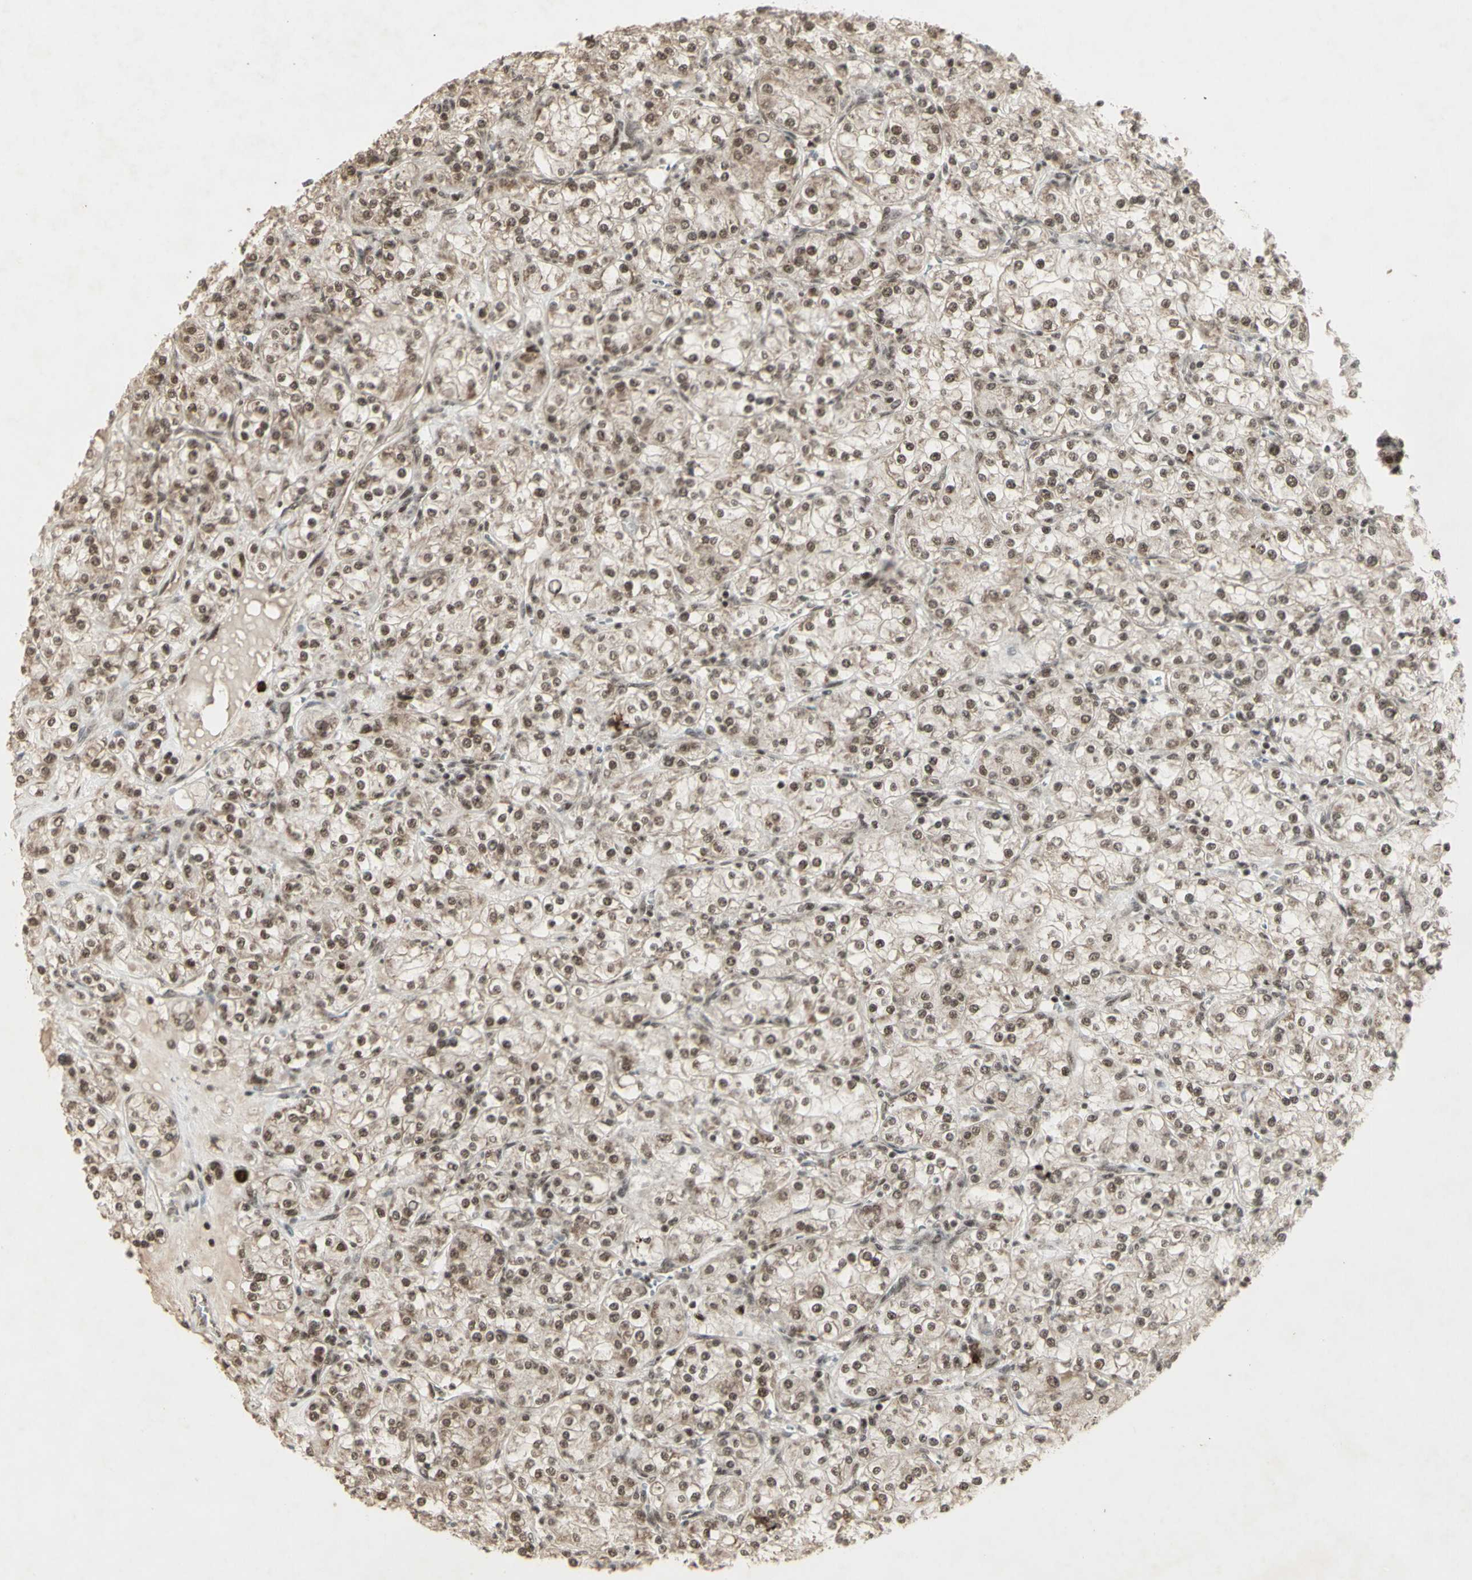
{"staining": {"intensity": "moderate", "quantity": ">75%", "location": "cytoplasmic/membranous,nuclear"}, "tissue": "renal cancer", "cell_type": "Tumor cells", "image_type": "cancer", "snomed": [{"axis": "morphology", "description": "Adenocarcinoma, NOS"}, {"axis": "topography", "description": "Kidney"}], "caption": "Immunohistochemical staining of renal adenocarcinoma reveals moderate cytoplasmic/membranous and nuclear protein expression in approximately >75% of tumor cells.", "gene": "CCNT1", "patient": {"sex": "male", "age": 77}}